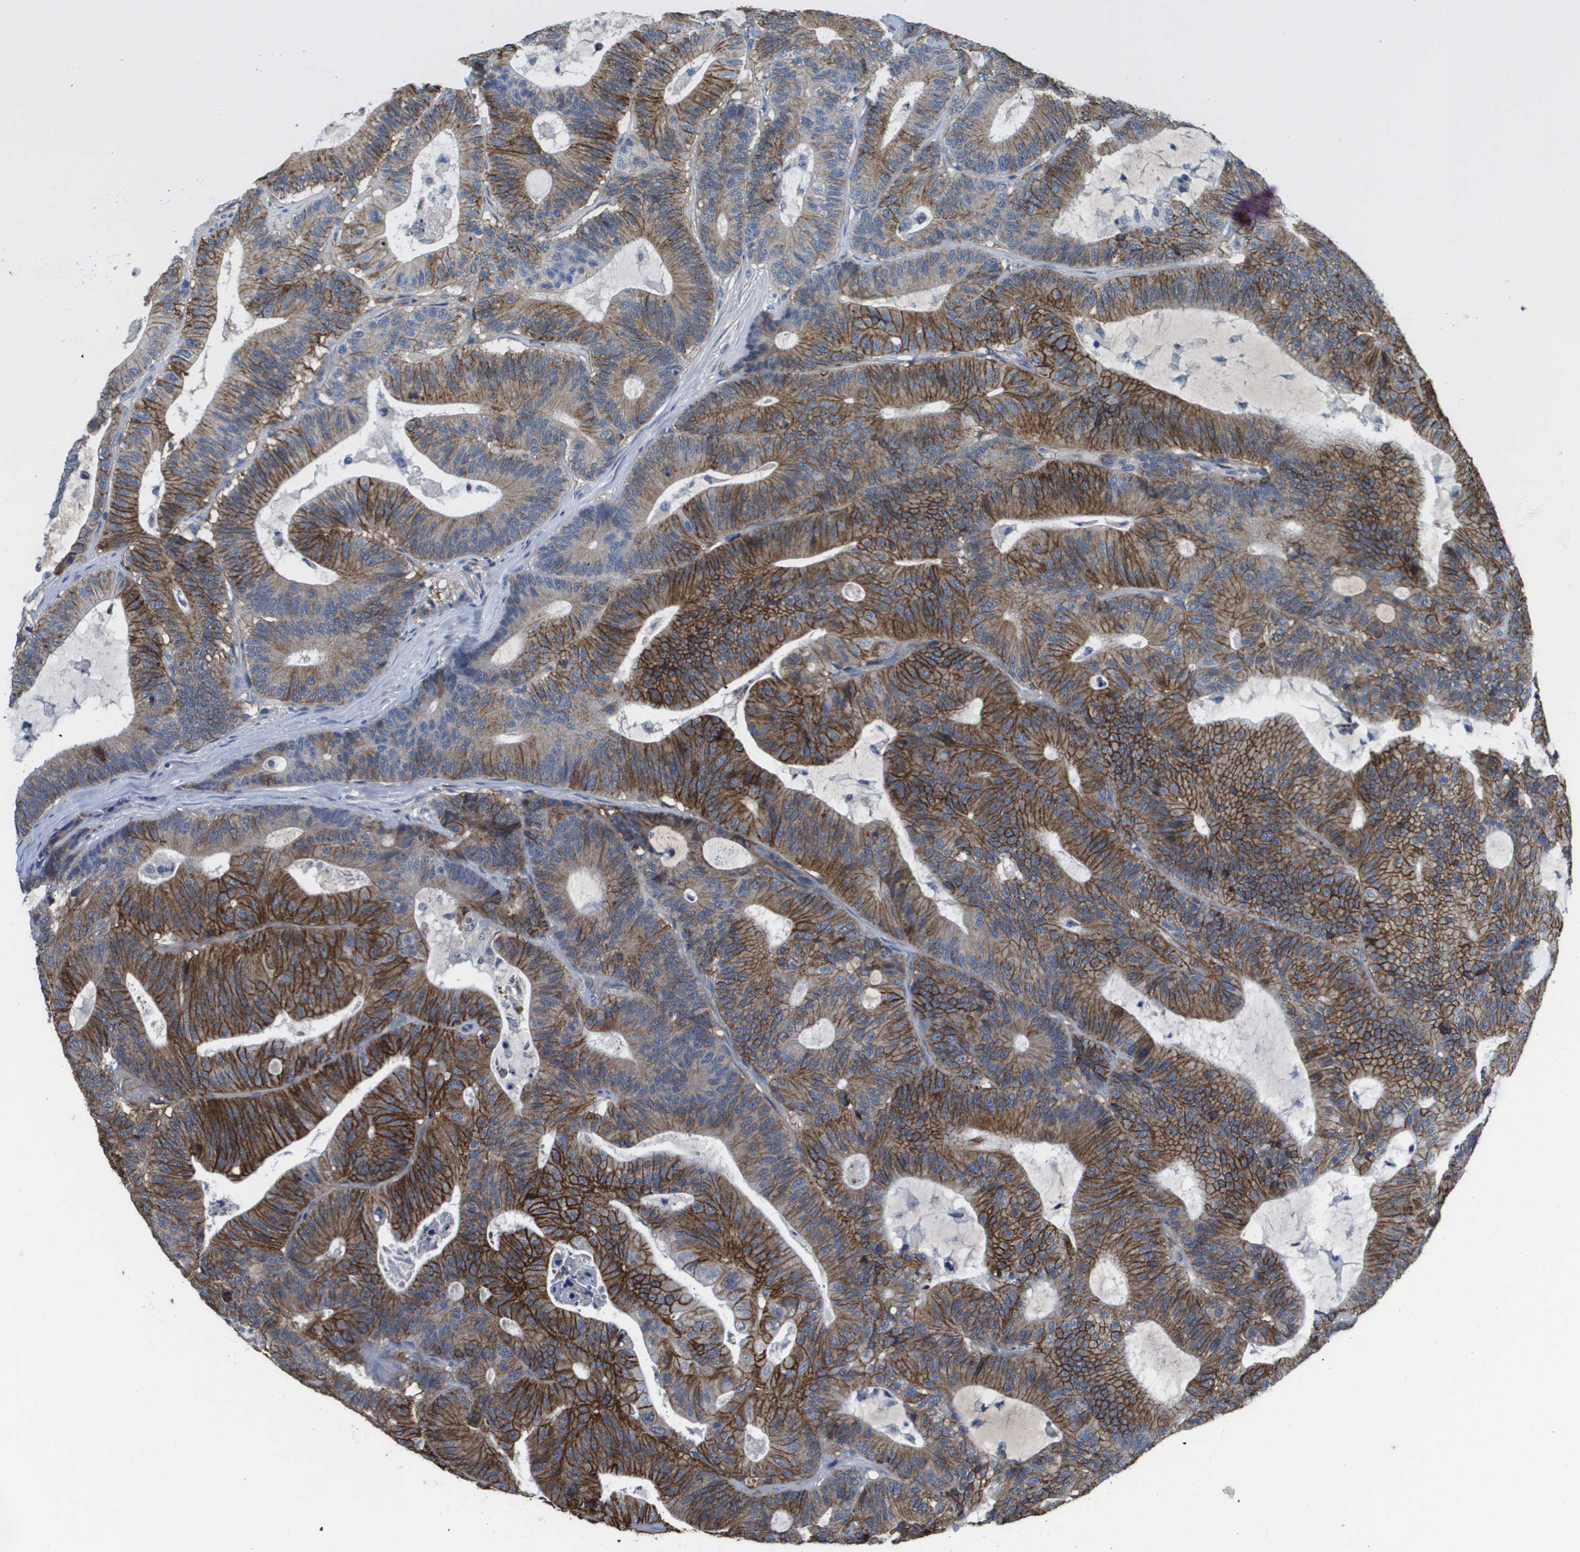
{"staining": {"intensity": "strong", "quantity": ">75%", "location": "cytoplasmic/membranous"}, "tissue": "colorectal cancer", "cell_type": "Tumor cells", "image_type": "cancer", "snomed": [{"axis": "morphology", "description": "Adenocarcinoma, NOS"}, {"axis": "topography", "description": "Colon"}], "caption": "Immunohistochemical staining of human adenocarcinoma (colorectal) shows strong cytoplasmic/membranous protein positivity in about >75% of tumor cells.", "gene": "CA9", "patient": {"sex": "female", "age": 84}}